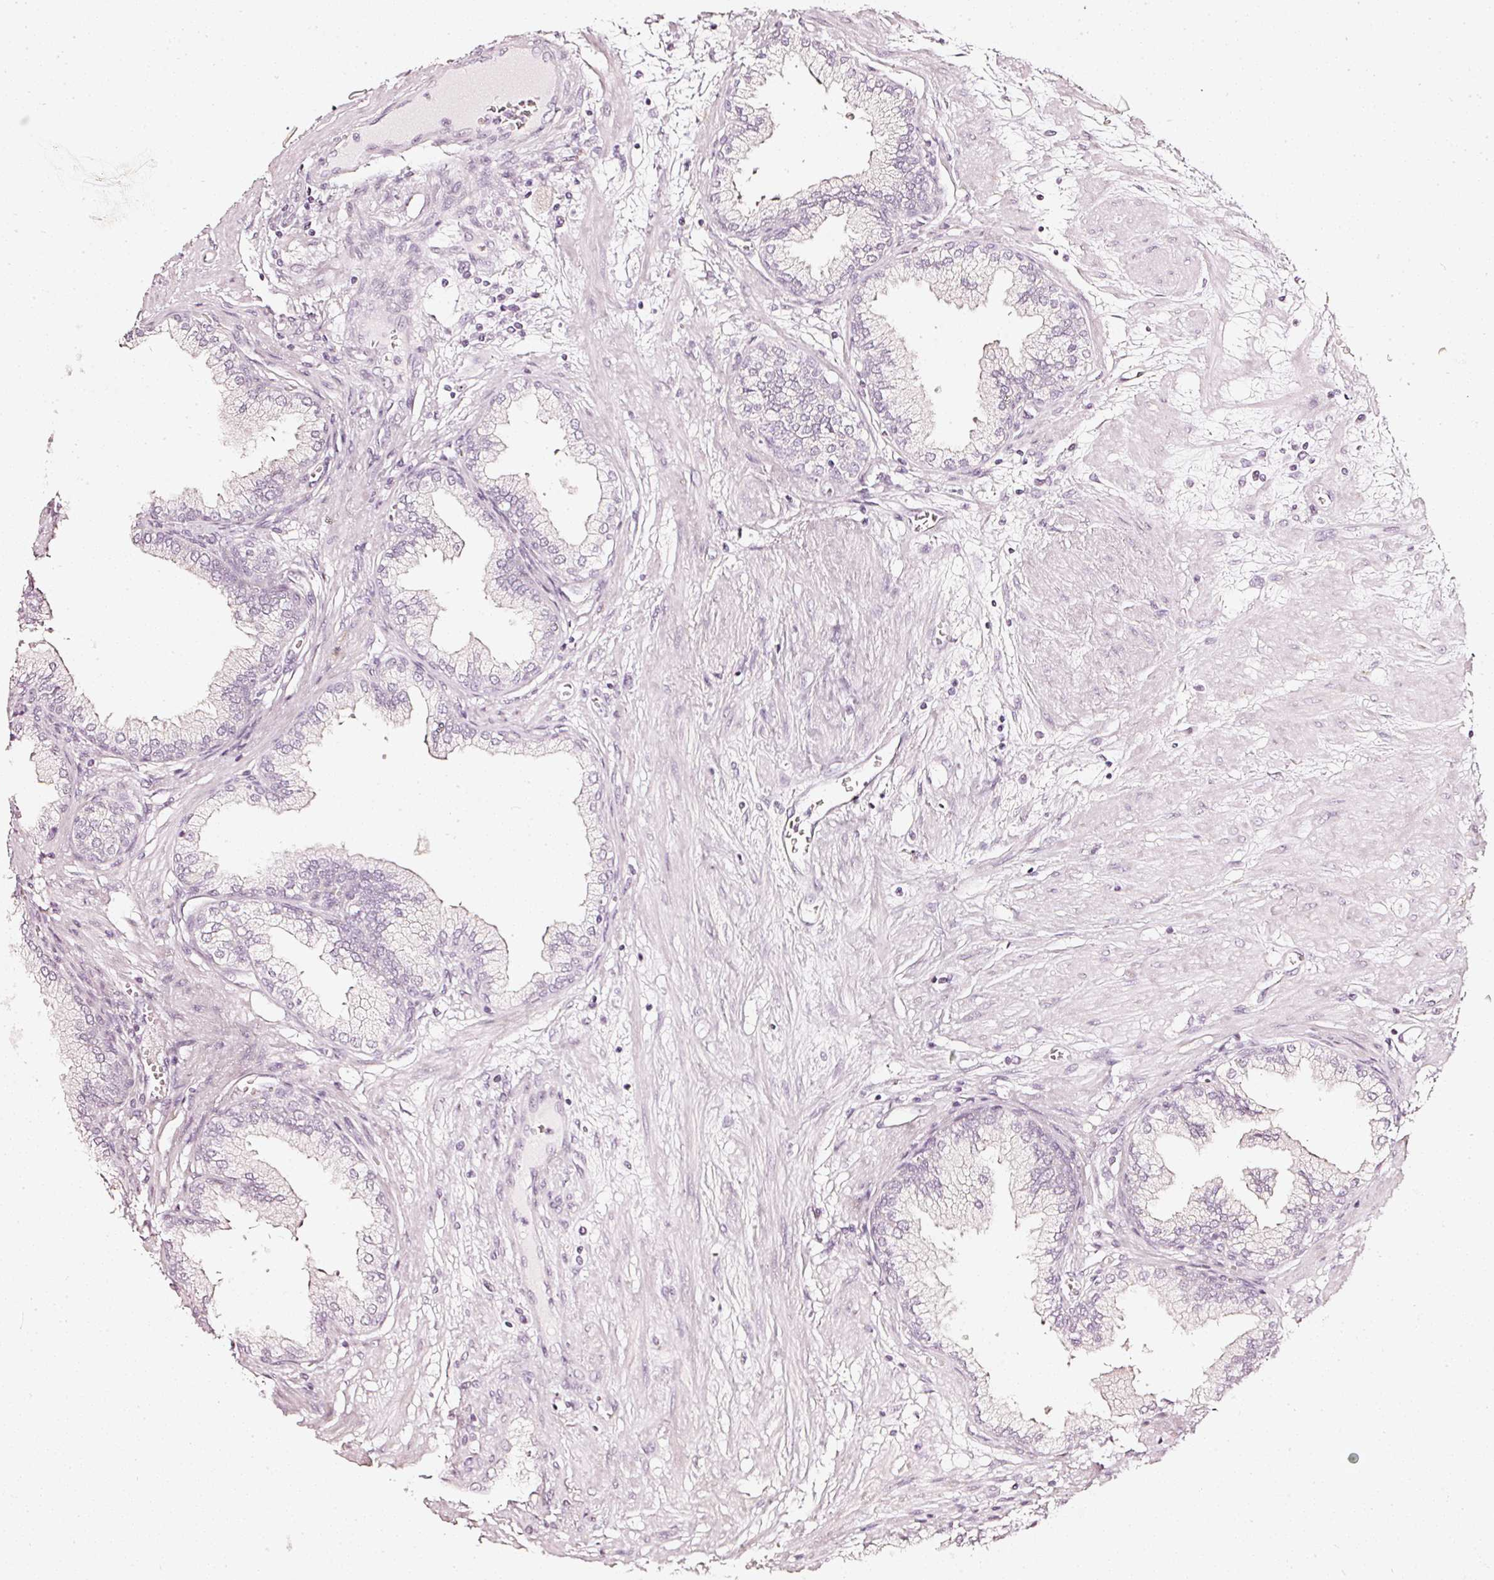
{"staining": {"intensity": "negative", "quantity": "none", "location": "none"}, "tissue": "prostate cancer", "cell_type": "Tumor cells", "image_type": "cancer", "snomed": [{"axis": "morphology", "description": "Adenocarcinoma, High grade"}, {"axis": "topography", "description": "Prostate and seminal vesicle, NOS"}], "caption": "Immunohistochemical staining of human prostate adenocarcinoma (high-grade) exhibits no significant staining in tumor cells.", "gene": "CNP", "patient": {"sex": "male", "age": 64}}